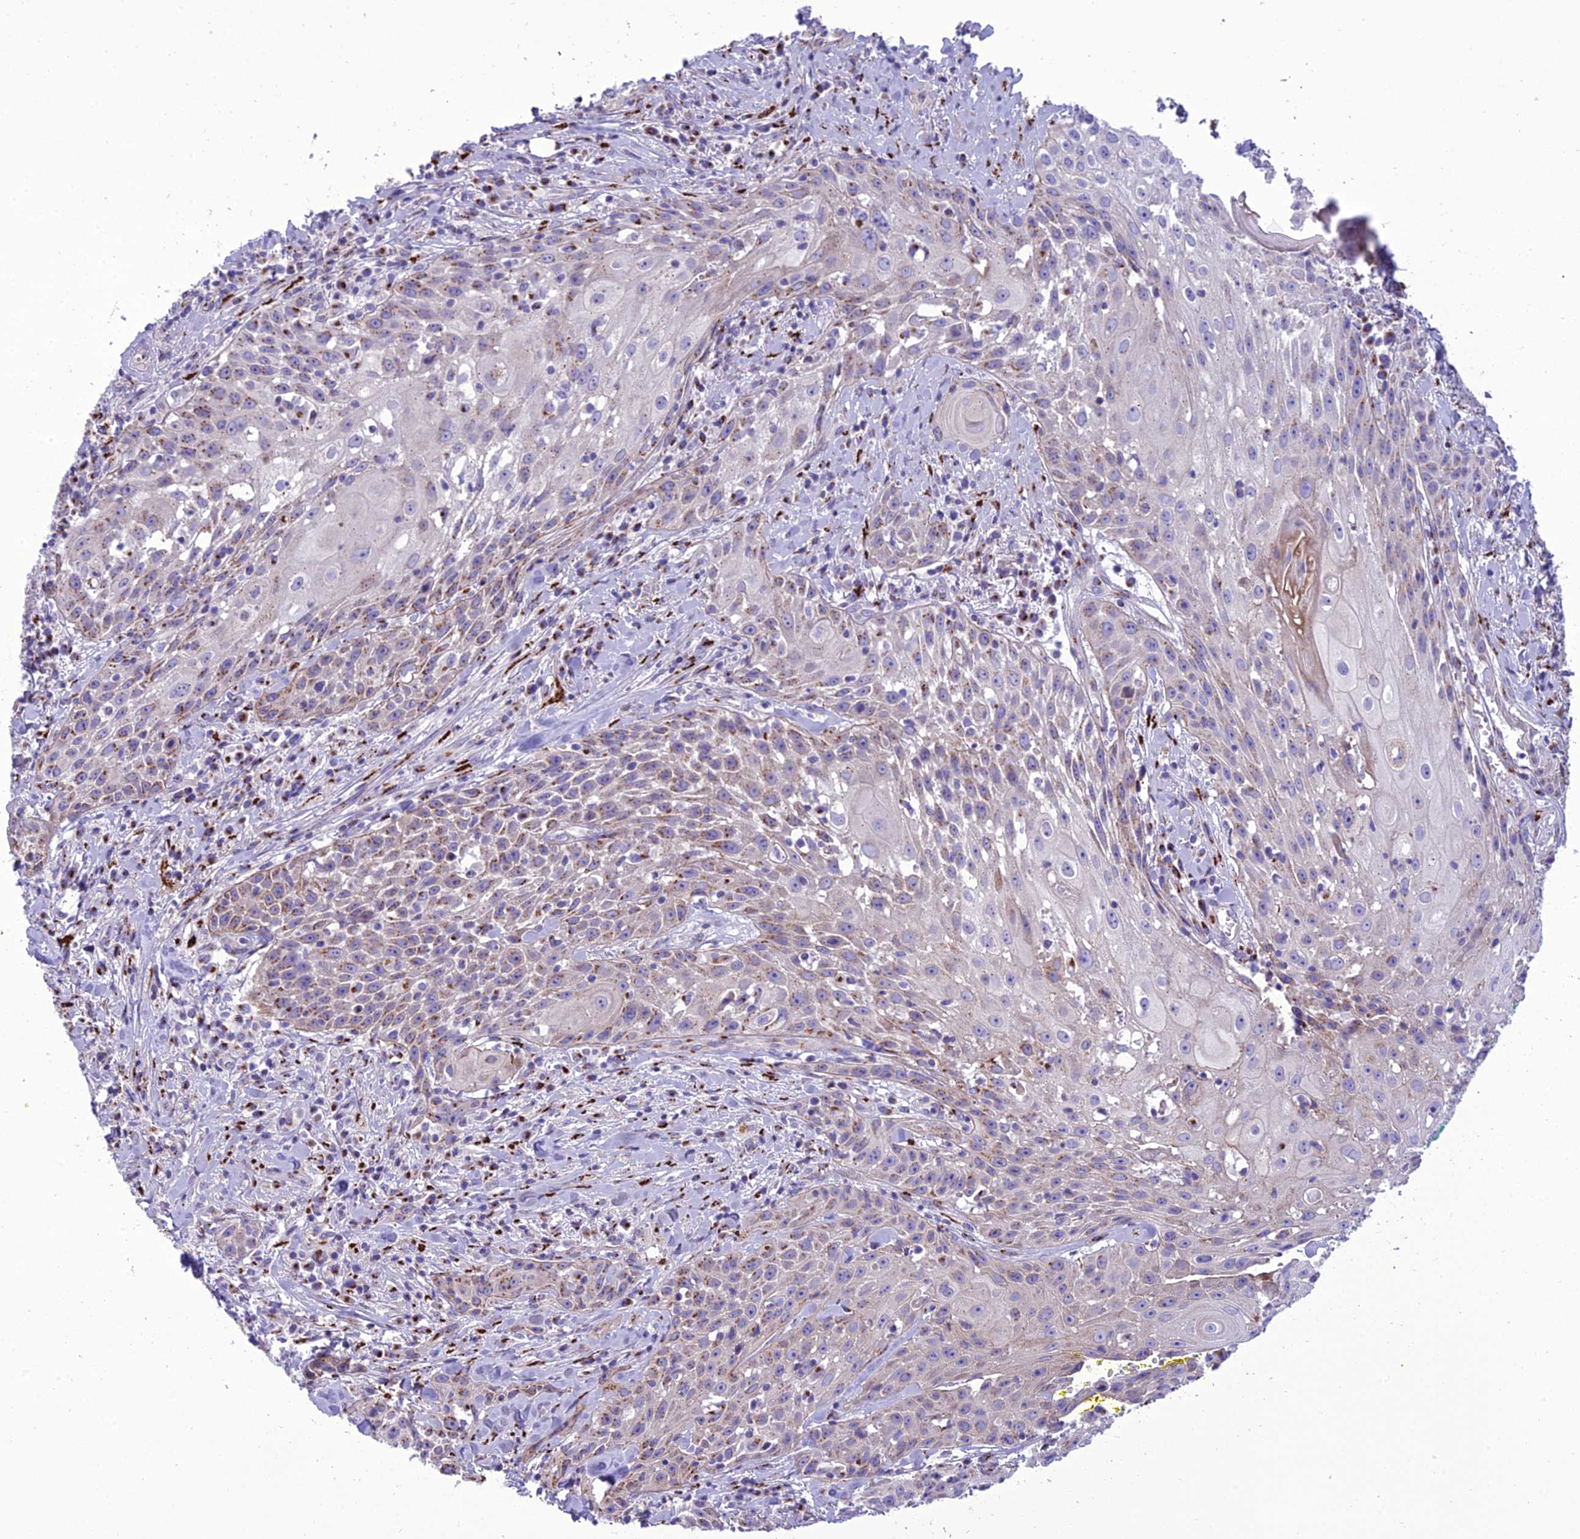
{"staining": {"intensity": "moderate", "quantity": "25%-75%", "location": "cytoplasmic/membranous"}, "tissue": "head and neck cancer", "cell_type": "Tumor cells", "image_type": "cancer", "snomed": [{"axis": "morphology", "description": "Squamous cell carcinoma, NOS"}, {"axis": "topography", "description": "Oral tissue"}, {"axis": "topography", "description": "Head-Neck"}], "caption": "This photomicrograph displays immunohistochemistry (IHC) staining of squamous cell carcinoma (head and neck), with medium moderate cytoplasmic/membranous positivity in approximately 25%-75% of tumor cells.", "gene": "GOLM2", "patient": {"sex": "female", "age": 82}}